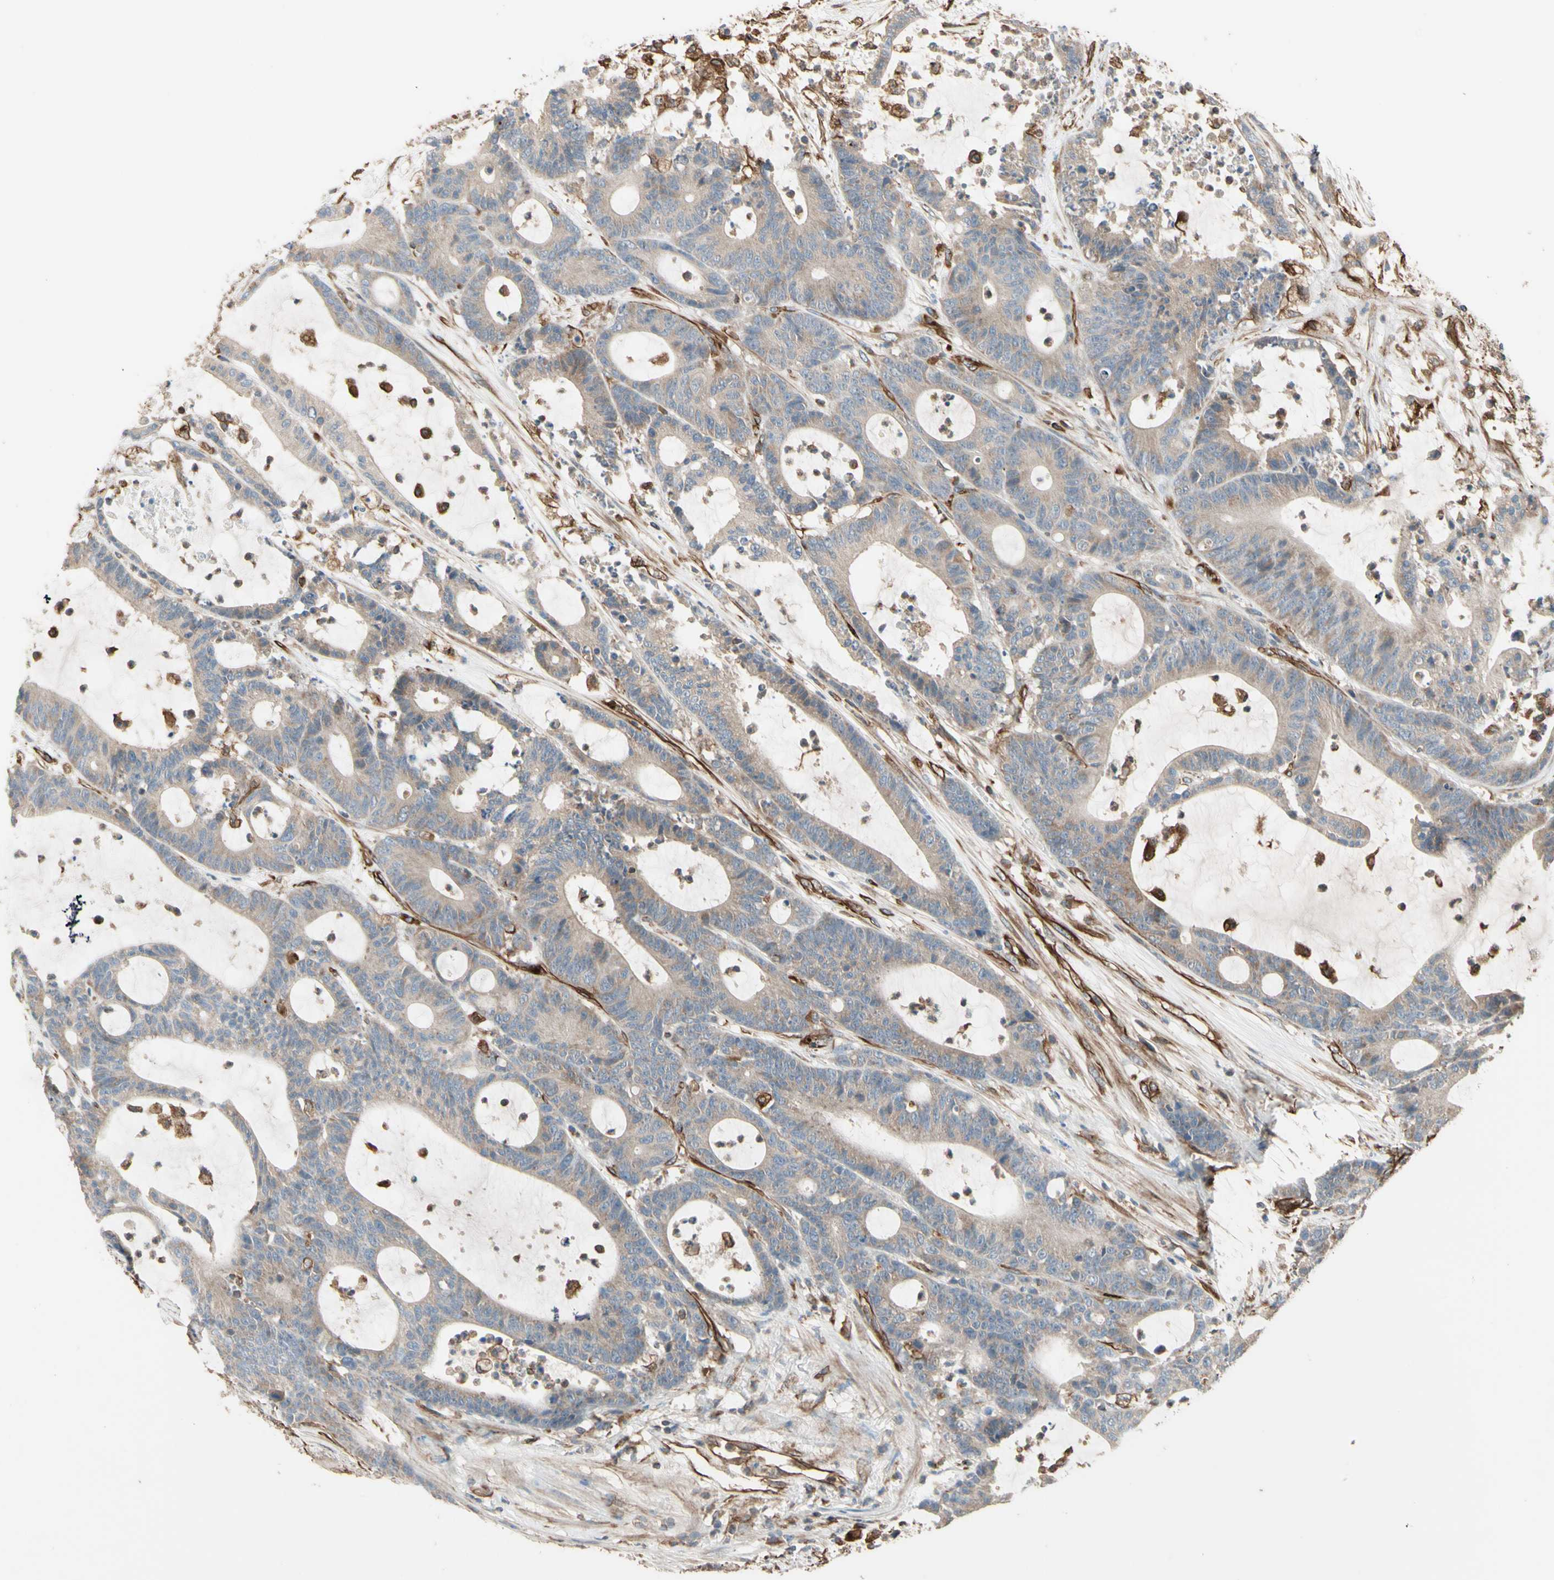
{"staining": {"intensity": "weak", "quantity": ">75%", "location": "cytoplasmic/membranous"}, "tissue": "colorectal cancer", "cell_type": "Tumor cells", "image_type": "cancer", "snomed": [{"axis": "morphology", "description": "Adenocarcinoma, NOS"}, {"axis": "topography", "description": "Colon"}], "caption": "Protein expression analysis of human colorectal adenocarcinoma reveals weak cytoplasmic/membranous positivity in approximately >75% of tumor cells. (DAB (3,3'-diaminobenzidine) IHC with brightfield microscopy, high magnification).", "gene": "TRAF2", "patient": {"sex": "female", "age": 84}}